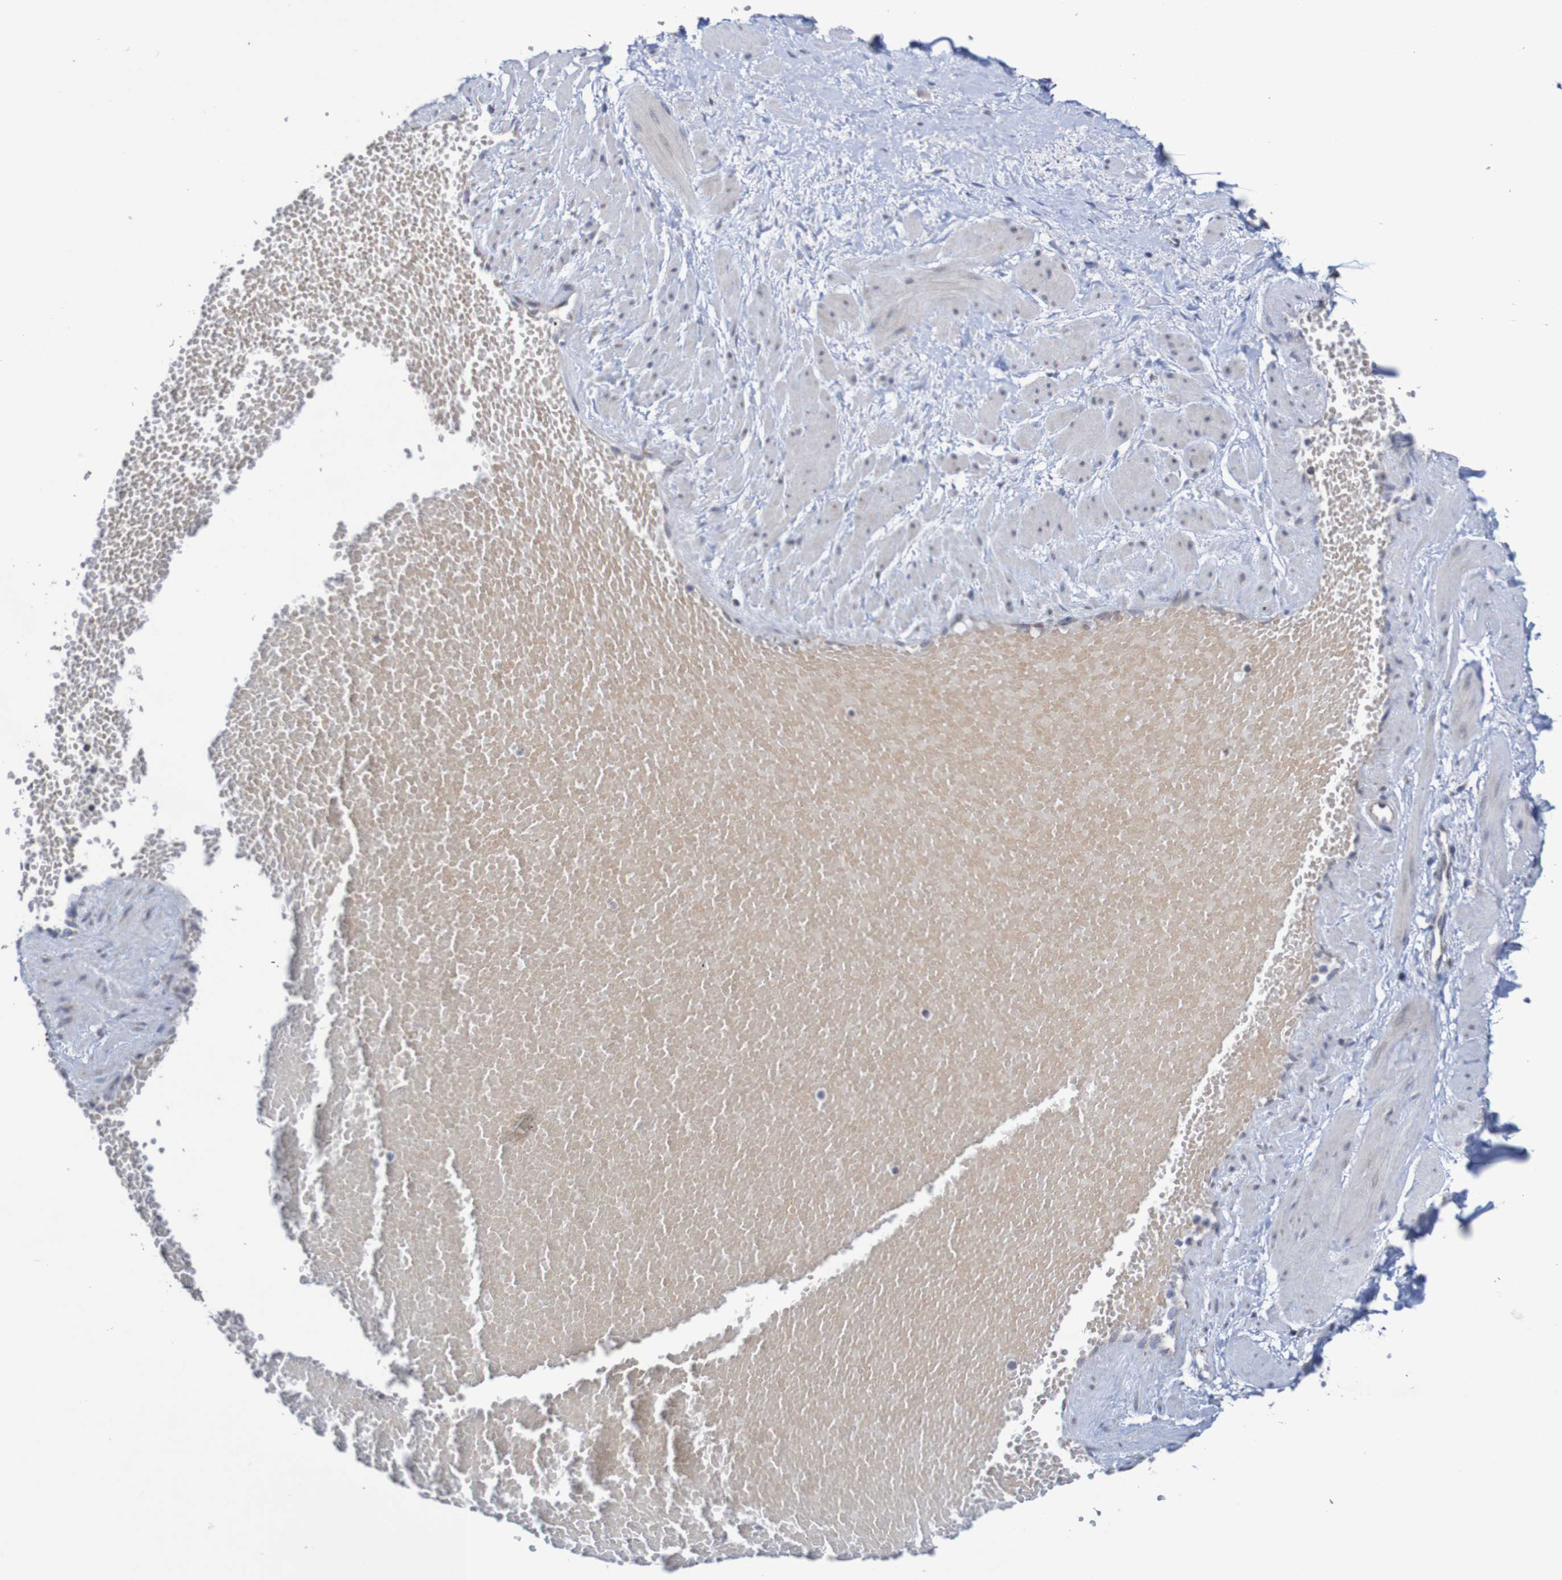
{"staining": {"intensity": "weak", "quantity": "25%-75%", "location": "cytoplasmic/membranous"}, "tissue": "adipose tissue", "cell_type": "Adipocytes", "image_type": "normal", "snomed": [{"axis": "morphology", "description": "Normal tissue, NOS"}, {"axis": "topography", "description": "Soft tissue"}, {"axis": "topography", "description": "Vascular tissue"}], "caption": "The immunohistochemical stain labels weak cytoplasmic/membranous positivity in adipocytes of unremarkable adipose tissue. The staining was performed using DAB (3,3'-diaminobenzidine) to visualize the protein expression in brown, while the nuclei were stained in blue with hematoxylin (Magnification: 20x).", "gene": "DVL1", "patient": {"sex": "female", "age": 35}}